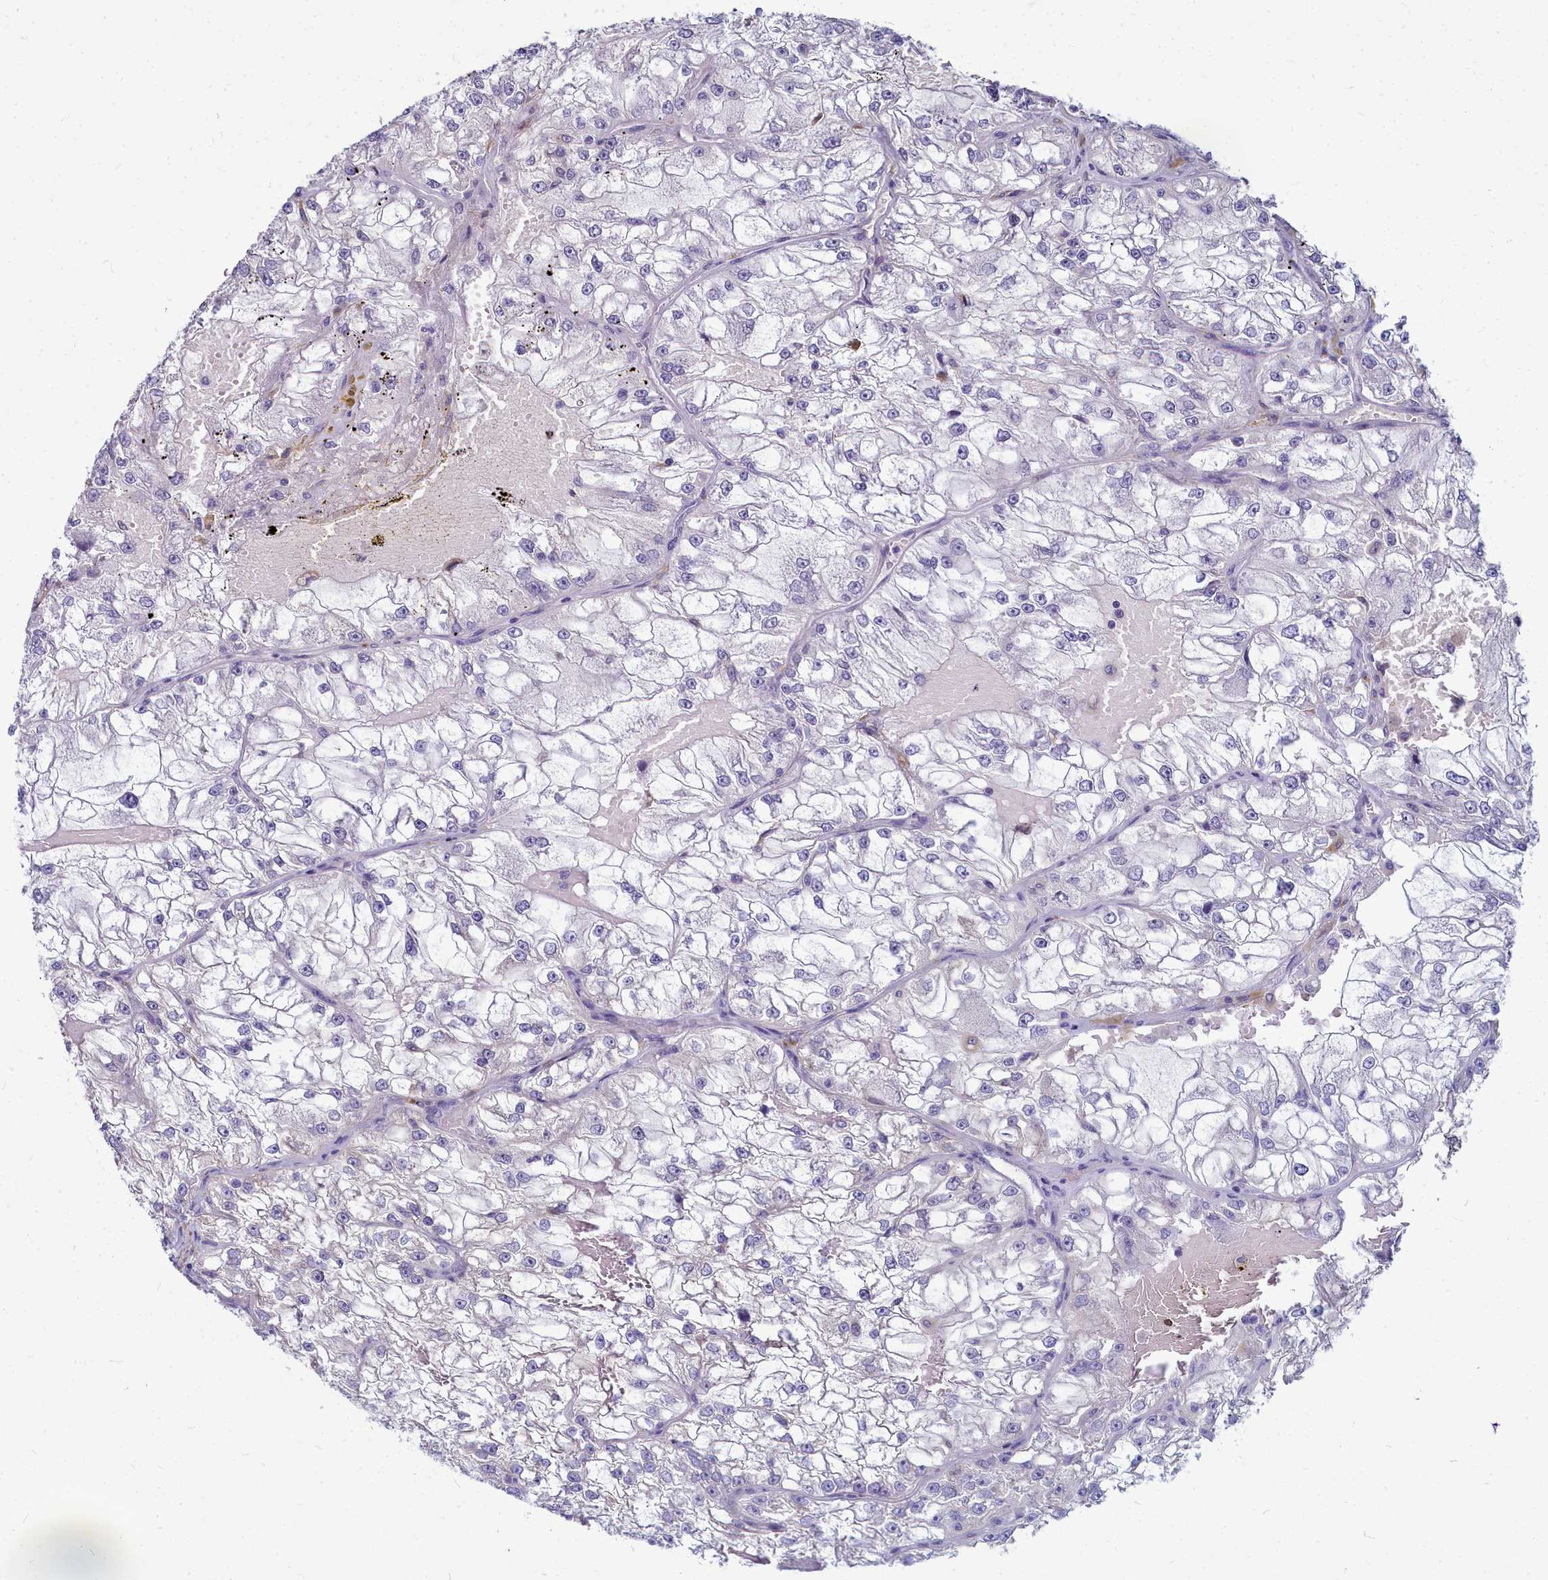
{"staining": {"intensity": "negative", "quantity": "none", "location": "none"}, "tissue": "renal cancer", "cell_type": "Tumor cells", "image_type": "cancer", "snomed": [{"axis": "morphology", "description": "Adenocarcinoma, NOS"}, {"axis": "topography", "description": "Kidney"}], "caption": "A photomicrograph of human adenocarcinoma (renal) is negative for staining in tumor cells. (Brightfield microscopy of DAB (3,3'-diaminobenzidine) immunohistochemistry (IHC) at high magnification).", "gene": "SMPD4", "patient": {"sex": "female", "age": 72}}